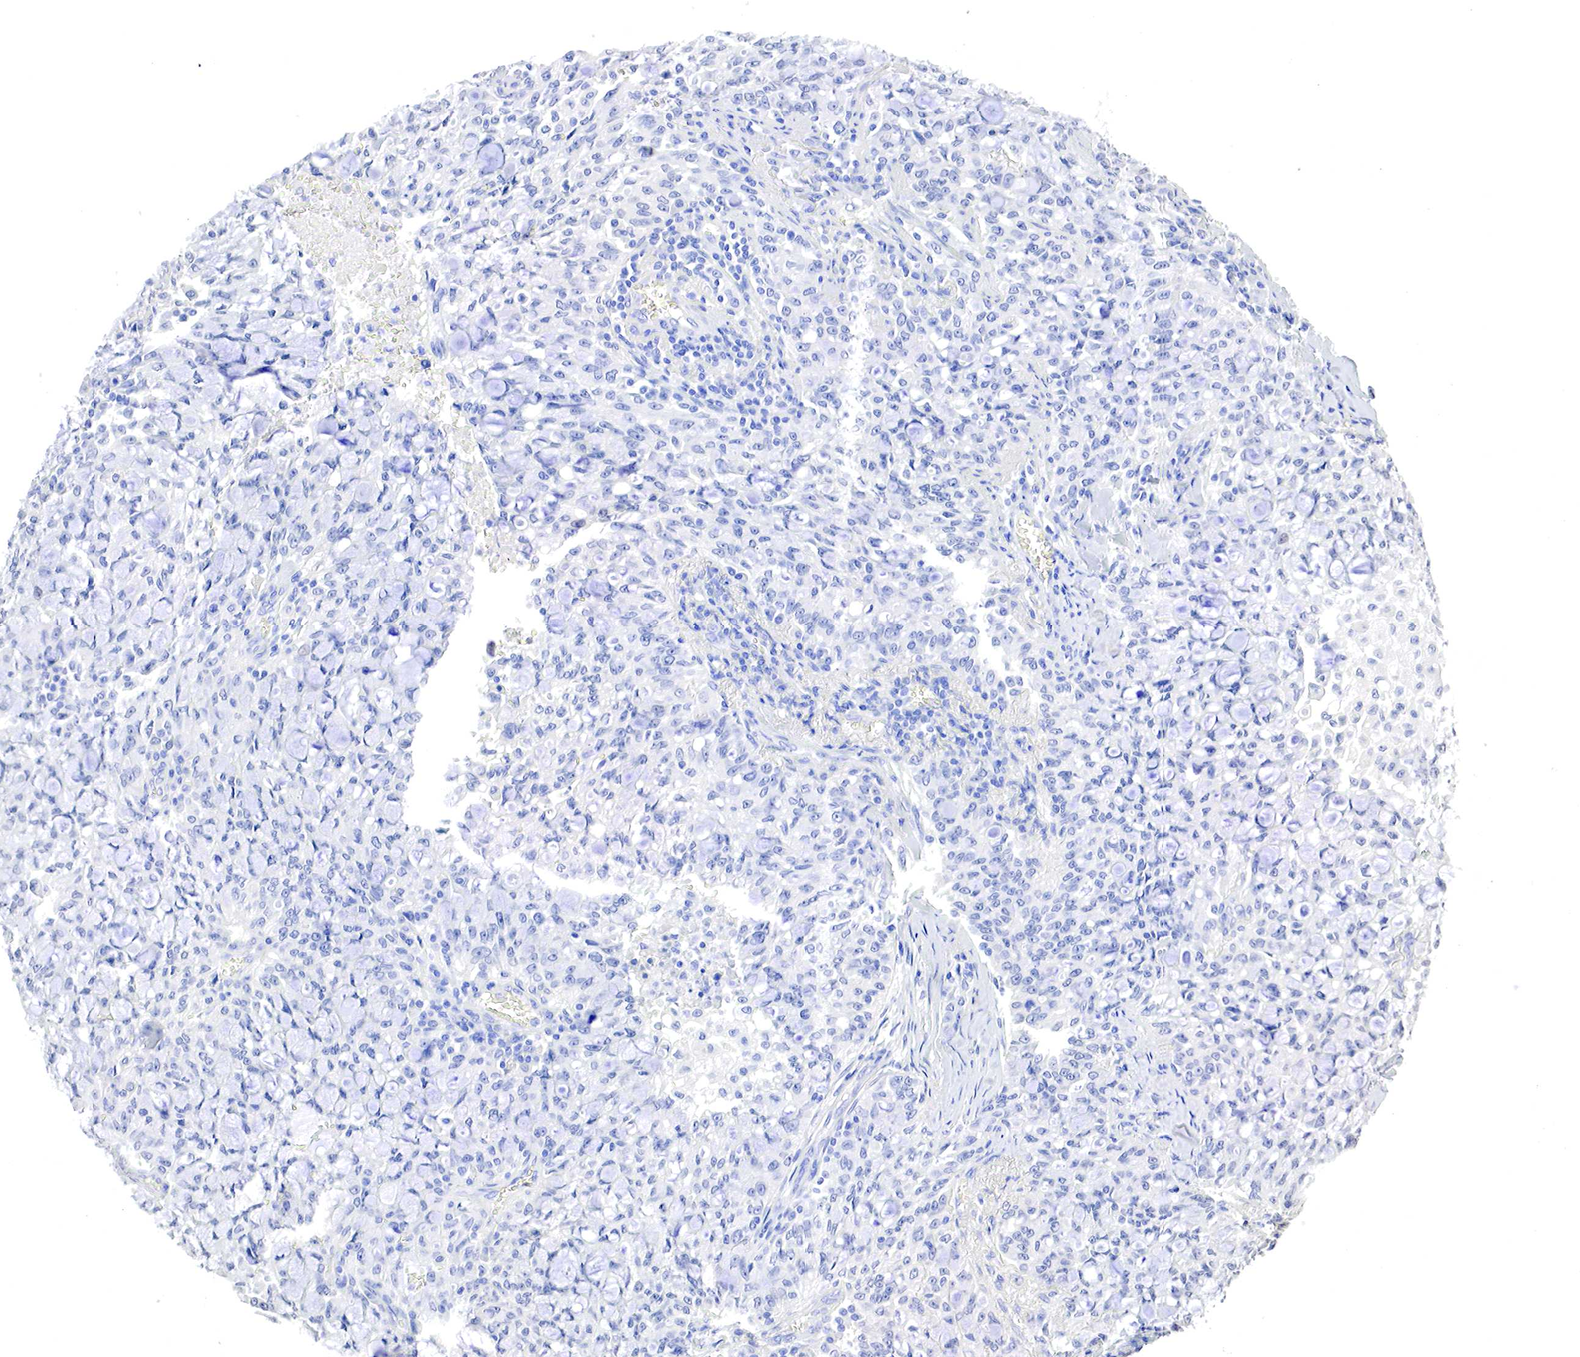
{"staining": {"intensity": "negative", "quantity": "none", "location": "none"}, "tissue": "lung cancer", "cell_type": "Tumor cells", "image_type": "cancer", "snomed": [{"axis": "morphology", "description": "Adenocarcinoma, NOS"}, {"axis": "topography", "description": "Lung"}], "caption": "Immunohistochemical staining of lung cancer exhibits no significant staining in tumor cells.", "gene": "OTC", "patient": {"sex": "female", "age": 44}}